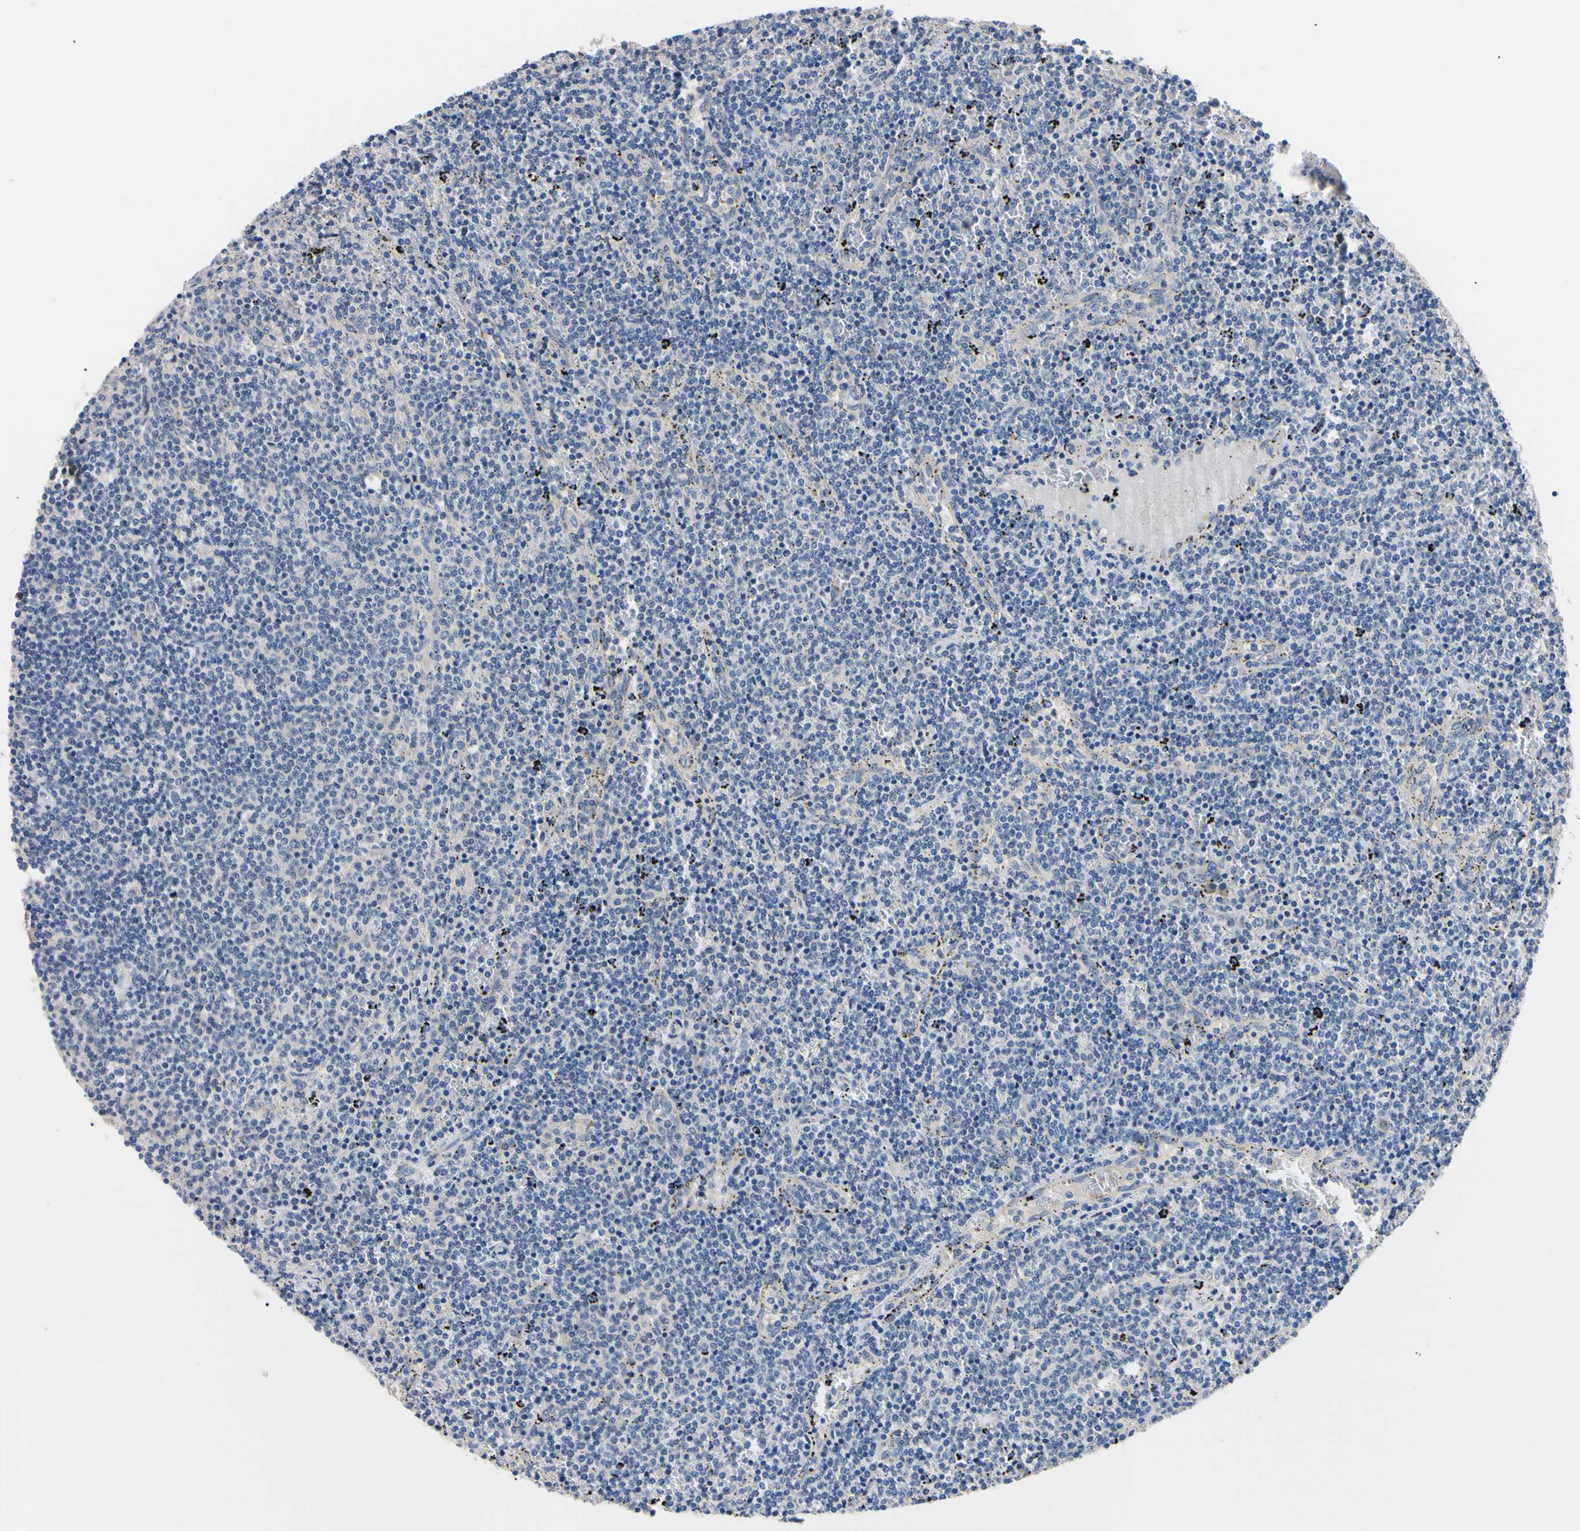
{"staining": {"intensity": "negative", "quantity": "none", "location": "none"}, "tissue": "lymphoma", "cell_type": "Tumor cells", "image_type": "cancer", "snomed": [{"axis": "morphology", "description": "Malignant lymphoma, non-Hodgkin's type, Low grade"}, {"axis": "topography", "description": "Spleen"}], "caption": "Immunohistochemical staining of malignant lymphoma, non-Hodgkin's type (low-grade) demonstrates no significant positivity in tumor cells.", "gene": "RARS1", "patient": {"sex": "female", "age": 50}}